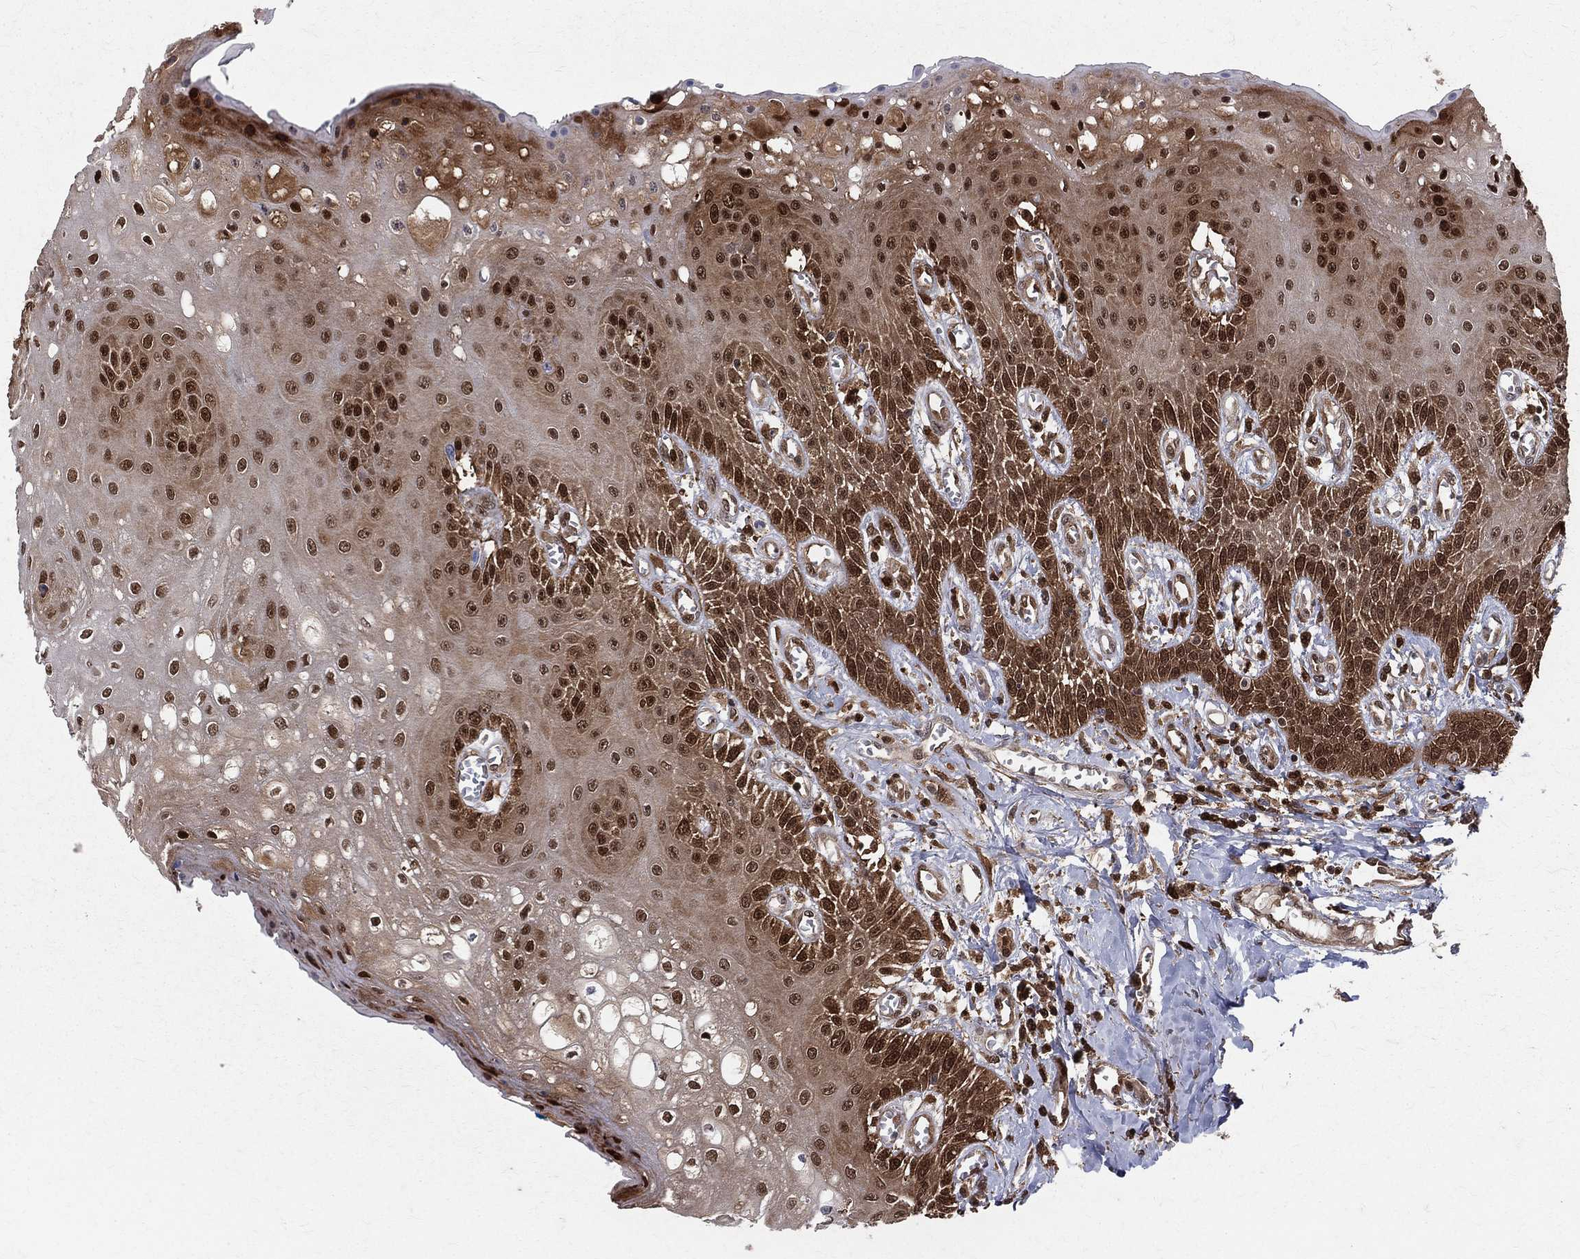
{"staining": {"intensity": "strong", "quantity": "25%-75%", "location": "nuclear"}, "tissue": "oral mucosa", "cell_type": "Squamous epithelial cells", "image_type": "normal", "snomed": [{"axis": "morphology", "description": "Normal tissue, NOS"}, {"axis": "morphology", "description": "Squamous cell carcinoma, NOS"}, {"axis": "topography", "description": "Oral tissue"}, {"axis": "topography", "description": "Head-Neck"}], "caption": "Squamous epithelial cells display high levels of strong nuclear staining in approximately 25%-75% of cells in normal human oral mucosa.", "gene": "ENO1", "patient": {"sex": "female", "age": 74}}